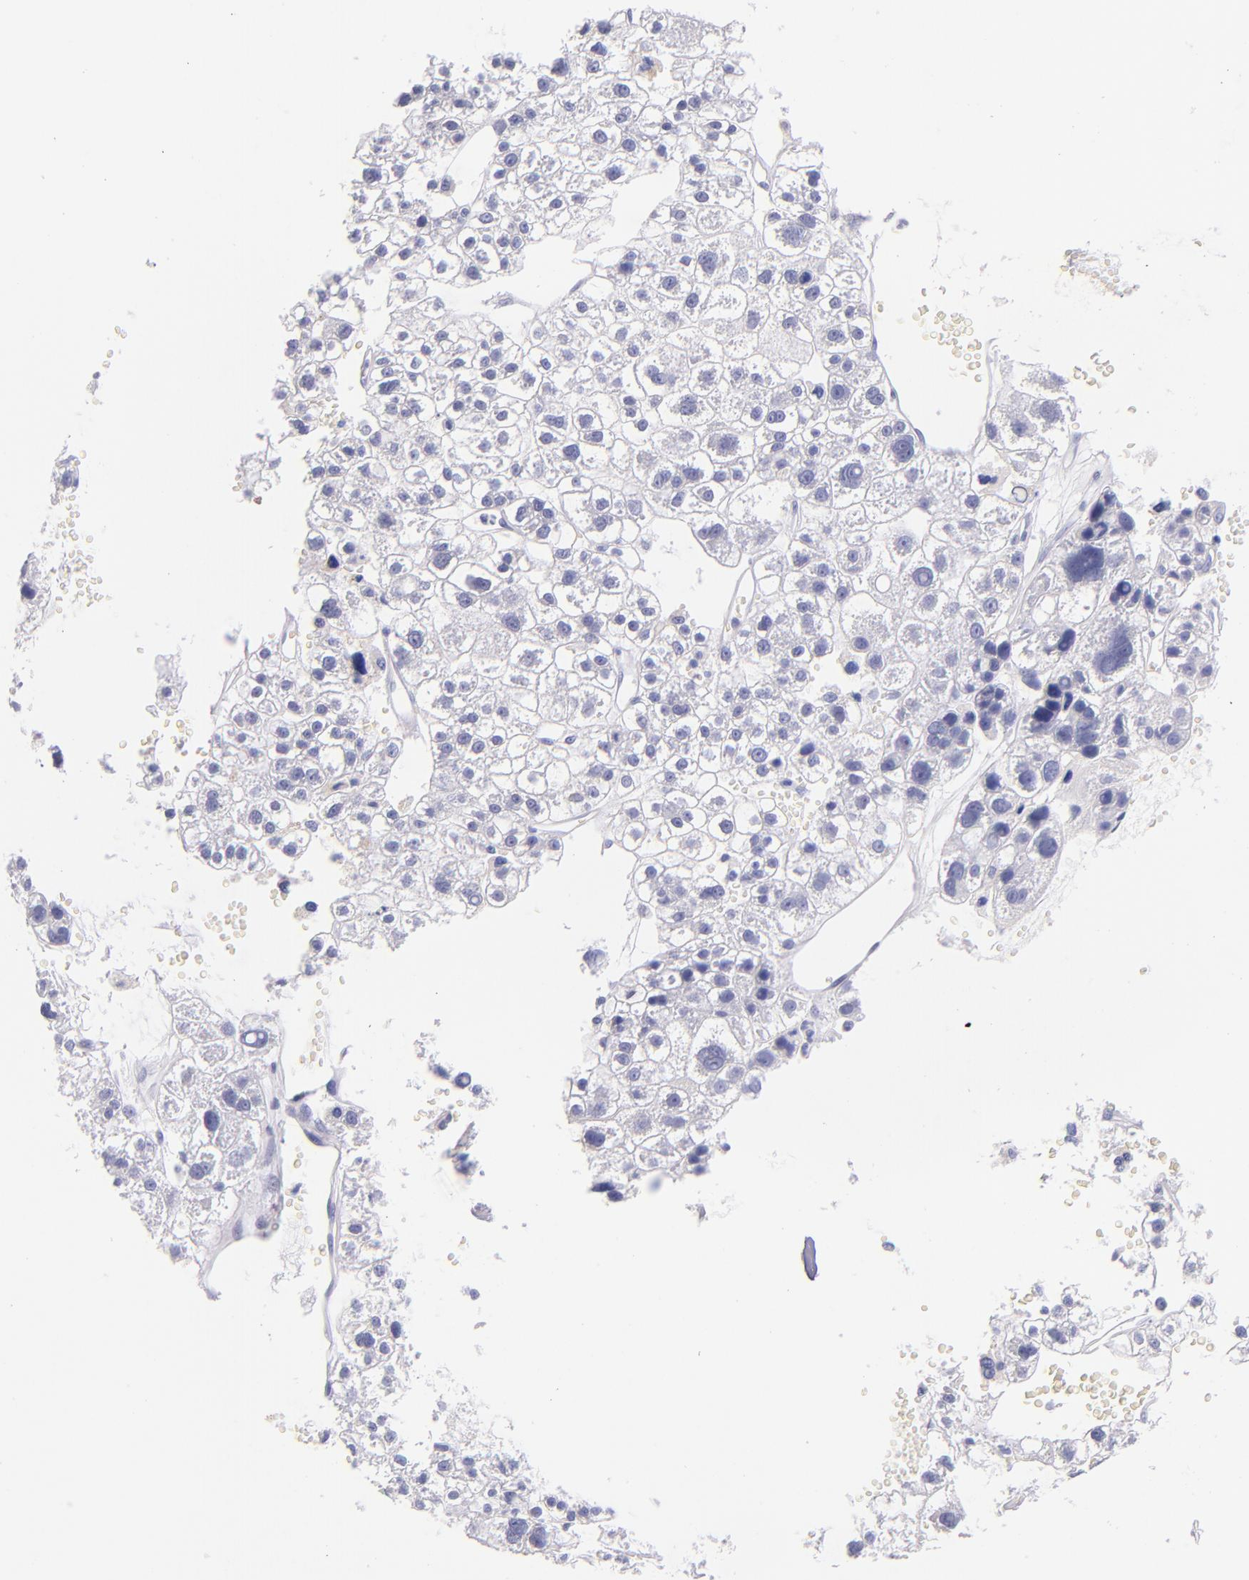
{"staining": {"intensity": "negative", "quantity": "none", "location": "none"}, "tissue": "liver cancer", "cell_type": "Tumor cells", "image_type": "cancer", "snomed": [{"axis": "morphology", "description": "Carcinoma, Hepatocellular, NOS"}, {"axis": "topography", "description": "Liver"}], "caption": "IHC histopathology image of neoplastic tissue: human liver hepatocellular carcinoma stained with DAB (3,3'-diaminobenzidine) exhibits no significant protein positivity in tumor cells.", "gene": "IRF4", "patient": {"sex": "female", "age": 85}}